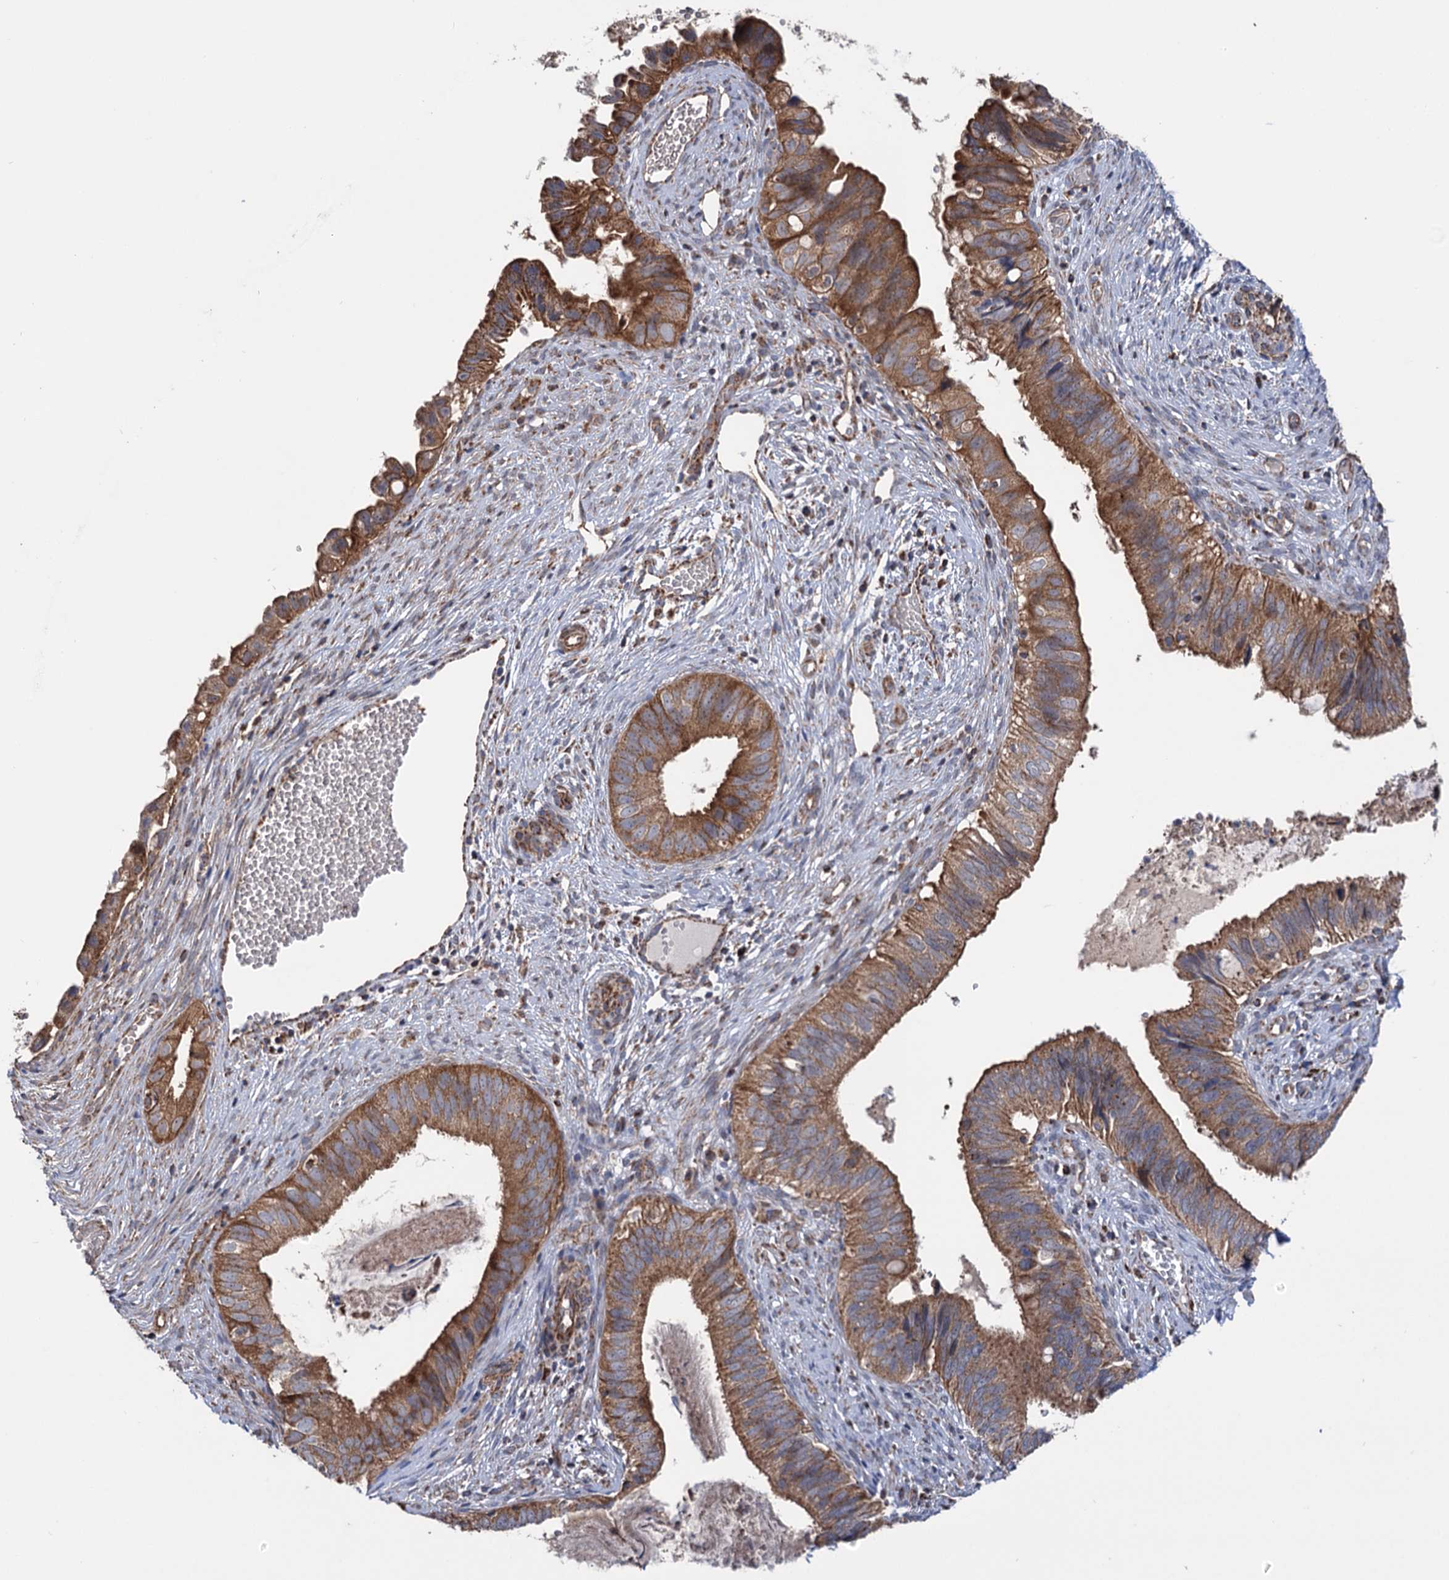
{"staining": {"intensity": "moderate", "quantity": ">75%", "location": "cytoplasmic/membranous"}, "tissue": "cervical cancer", "cell_type": "Tumor cells", "image_type": "cancer", "snomed": [{"axis": "morphology", "description": "Adenocarcinoma, NOS"}, {"axis": "topography", "description": "Cervix"}], "caption": "Cervical cancer (adenocarcinoma) was stained to show a protein in brown. There is medium levels of moderate cytoplasmic/membranous positivity in about >75% of tumor cells. (DAB (3,3'-diaminobenzidine) IHC with brightfield microscopy, high magnification).", "gene": "SUCLA2", "patient": {"sex": "female", "age": 42}}